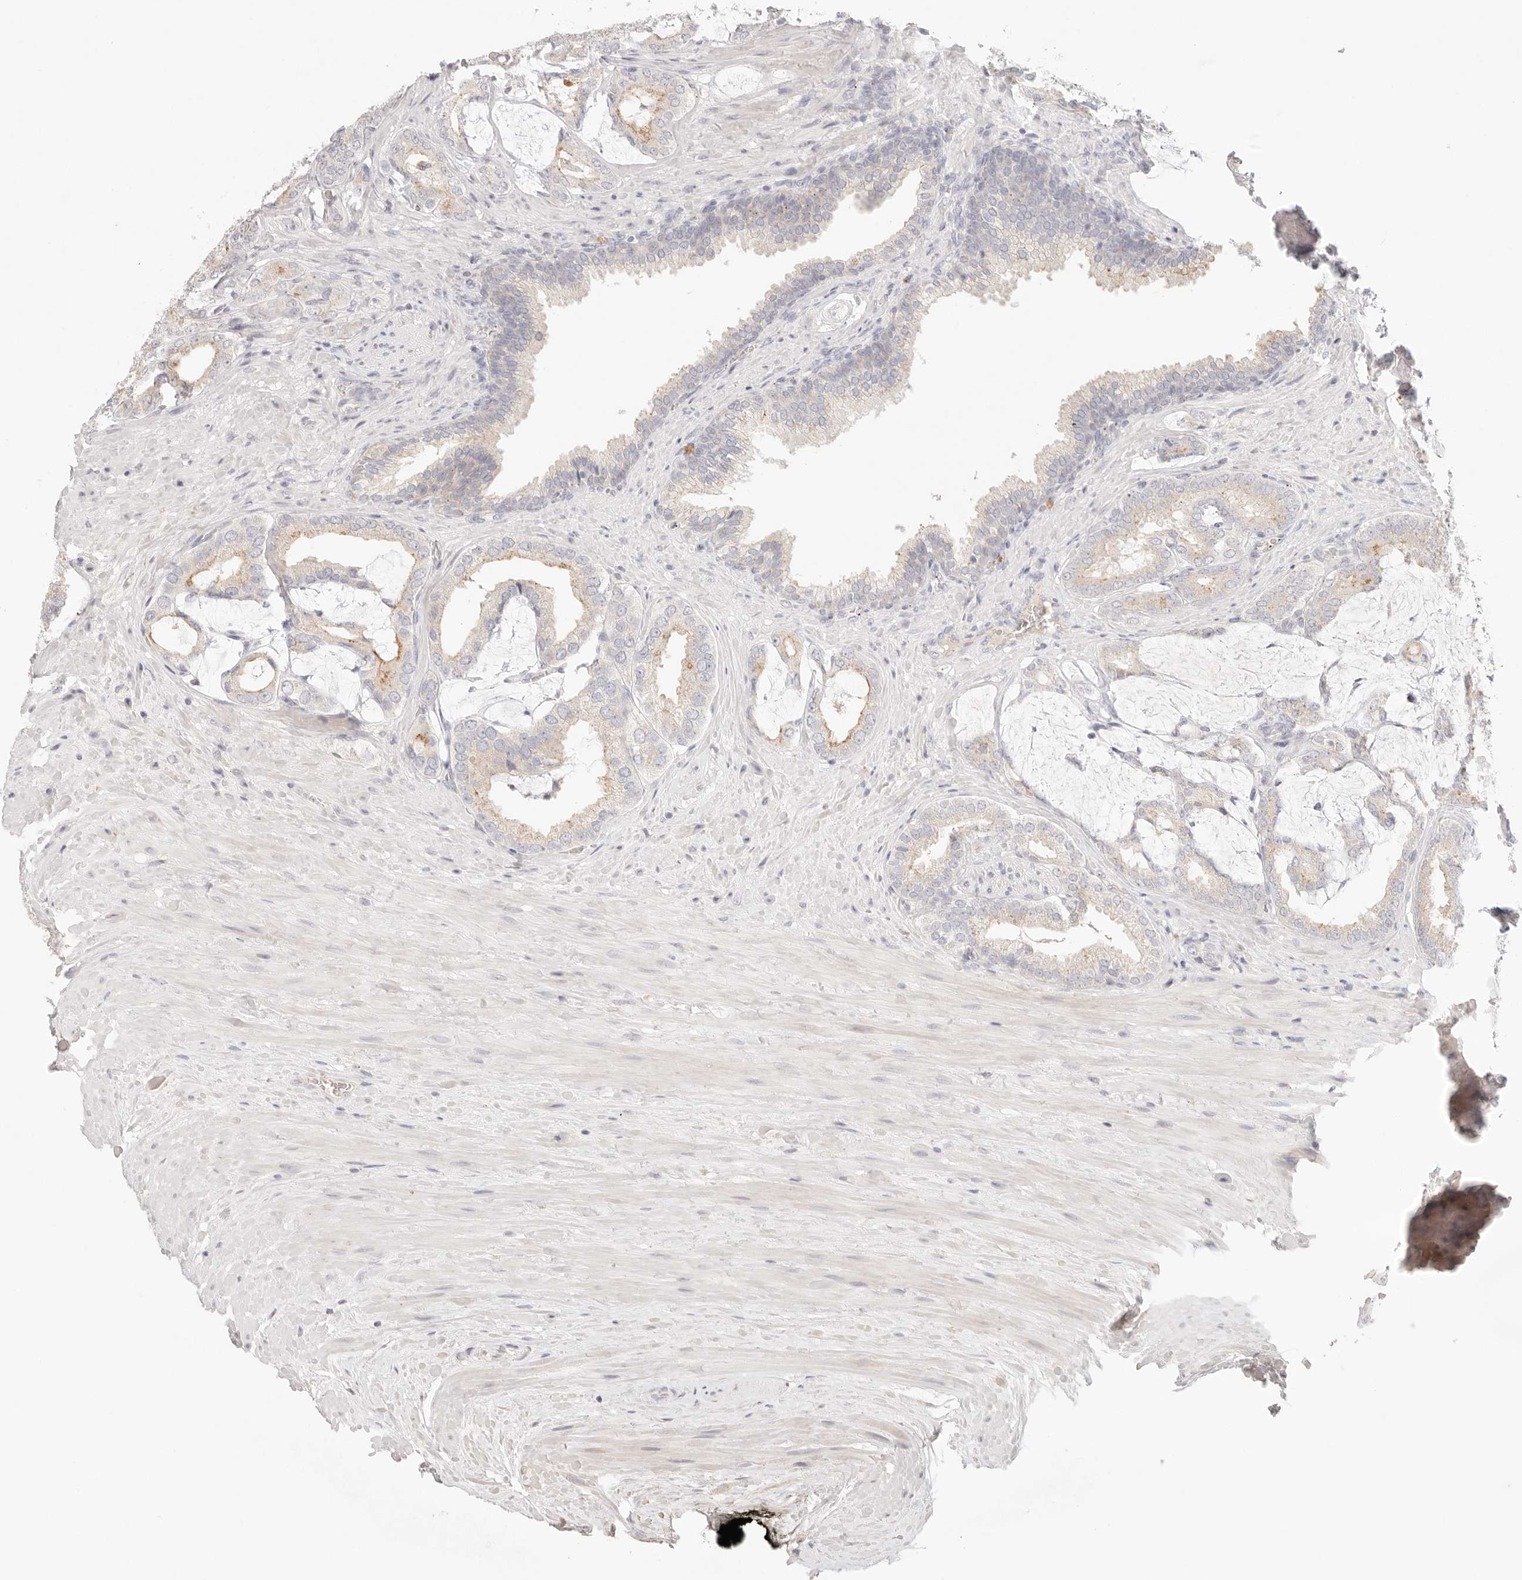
{"staining": {"intensity": "weak", "quantity": "<25%", "location": "cytoplasmic/membranous"}, "tissue": "prostate cancer", "cell_type": "Tumor cells", "image_type": "cancer", "snomed": [{"axis": "morphology", "description": "Adenocarcinoma, Low grade"}, {"axis": "topography", "description": "Prostate"}], "caption": "Immunohistochemical staining of human prostate adenocarcinoma (low-grade) exhibits no significant expression in tumor cells. (DAB (3,3'-diaminobenzidine) IHC with hematoxylin counter stain).", "gene": "CEP120", "patient": {"sex": "male", "age": 71}}